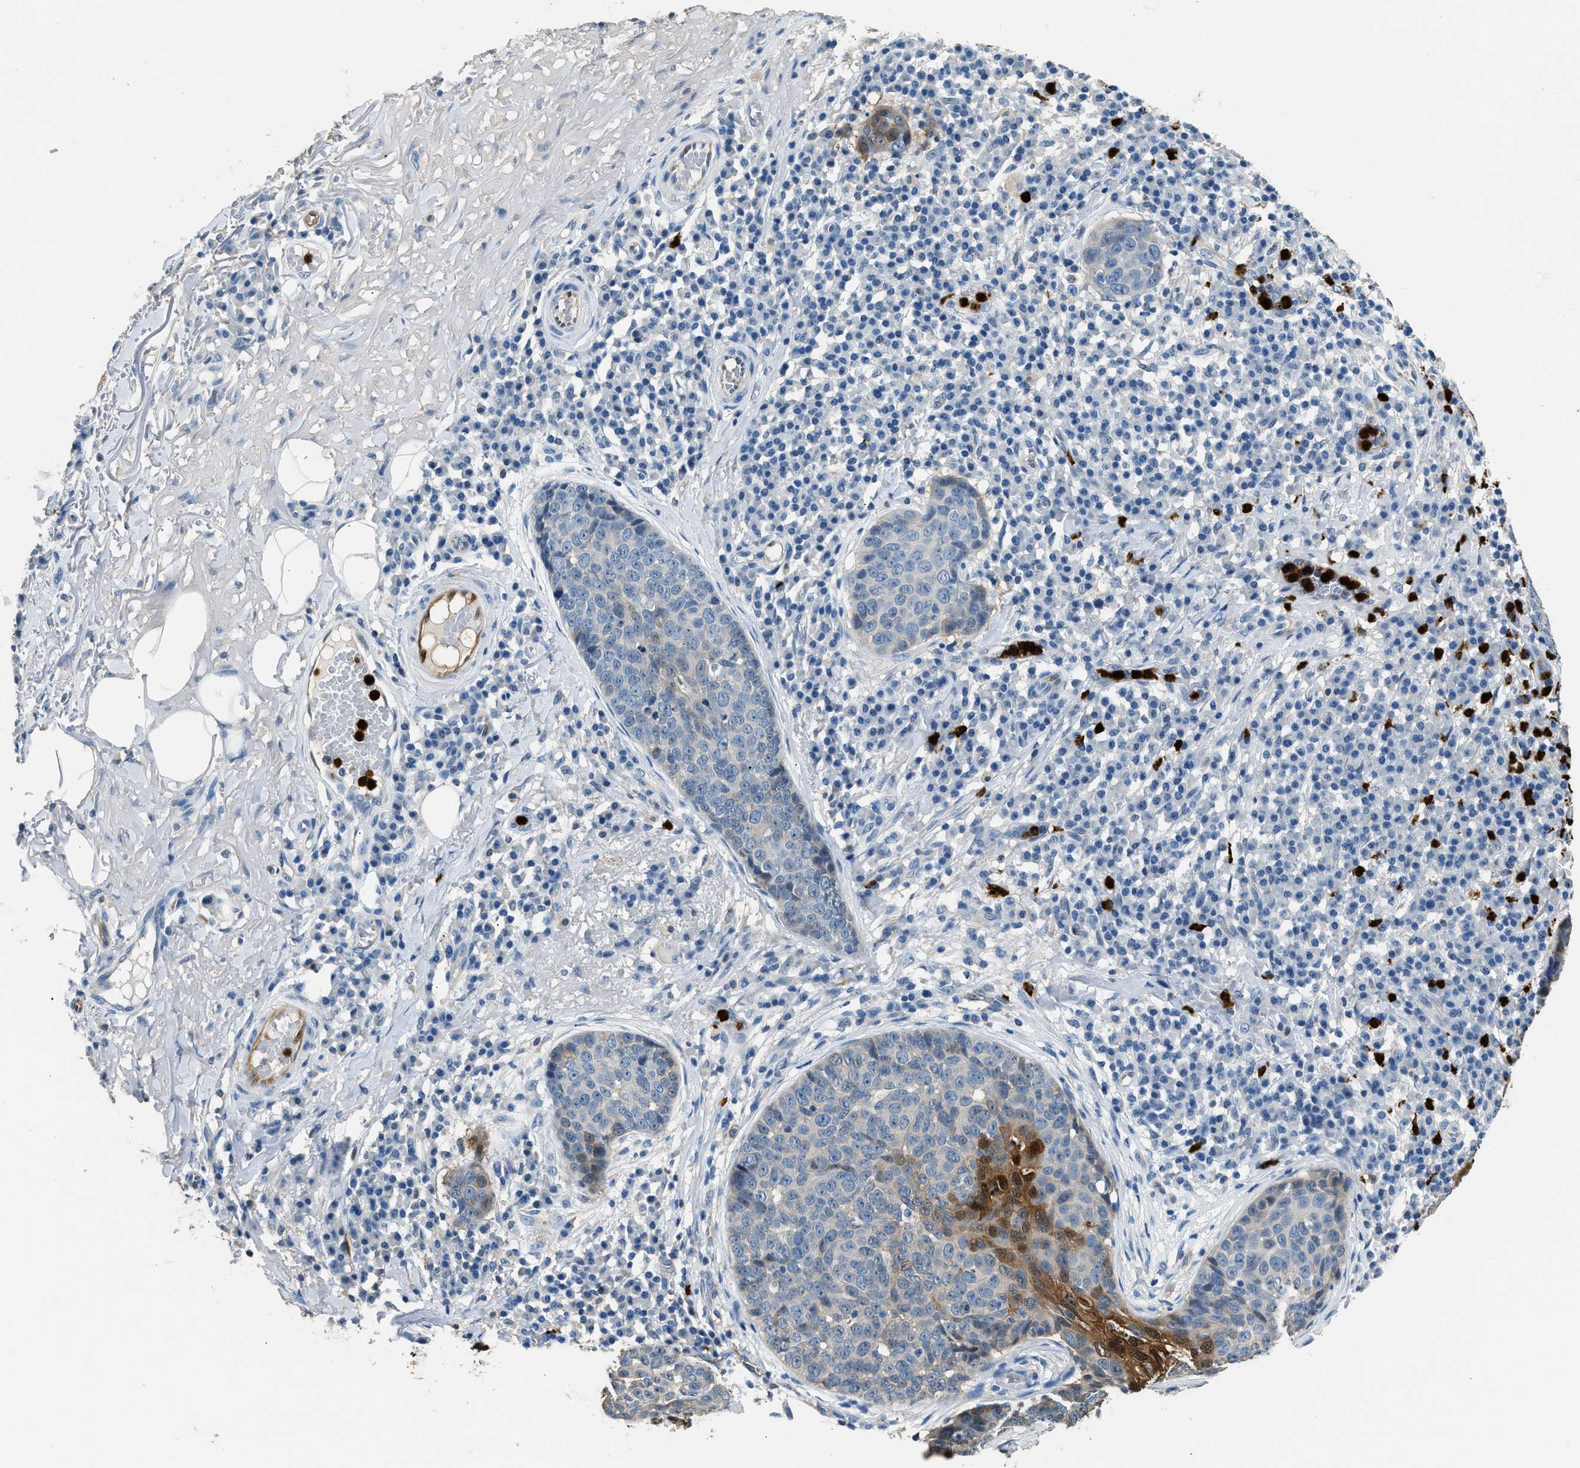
{"staining": {"intensity": "moderate", "quantity": "<25%", "location": "cytoplasmic/membranous,nuclear"}, "tissue": "skin cancer", "cell_type": "Tumor cells", "image_type": "cancer", "snomed": [{"axis": "morphology", "description": "Squamous cell carcinoma in situ, NOS"}, {"axis": "morphology", "description": "Squamous cell carcinoma, NOS"}, {"axis": "topography", "description": "Skin"}], "caption": "The micrograph reveals staining of skin cancer (squamous cell carcinoma), revealing moderate cytoplasmic/membranous and nuclear protein staining (brown color) within tumor cells. (brown staining indicates protein expression, while blue staining denotes nuclei).", "gene": "ANXA3", "patient": {"sex": "male", "age": 93}}